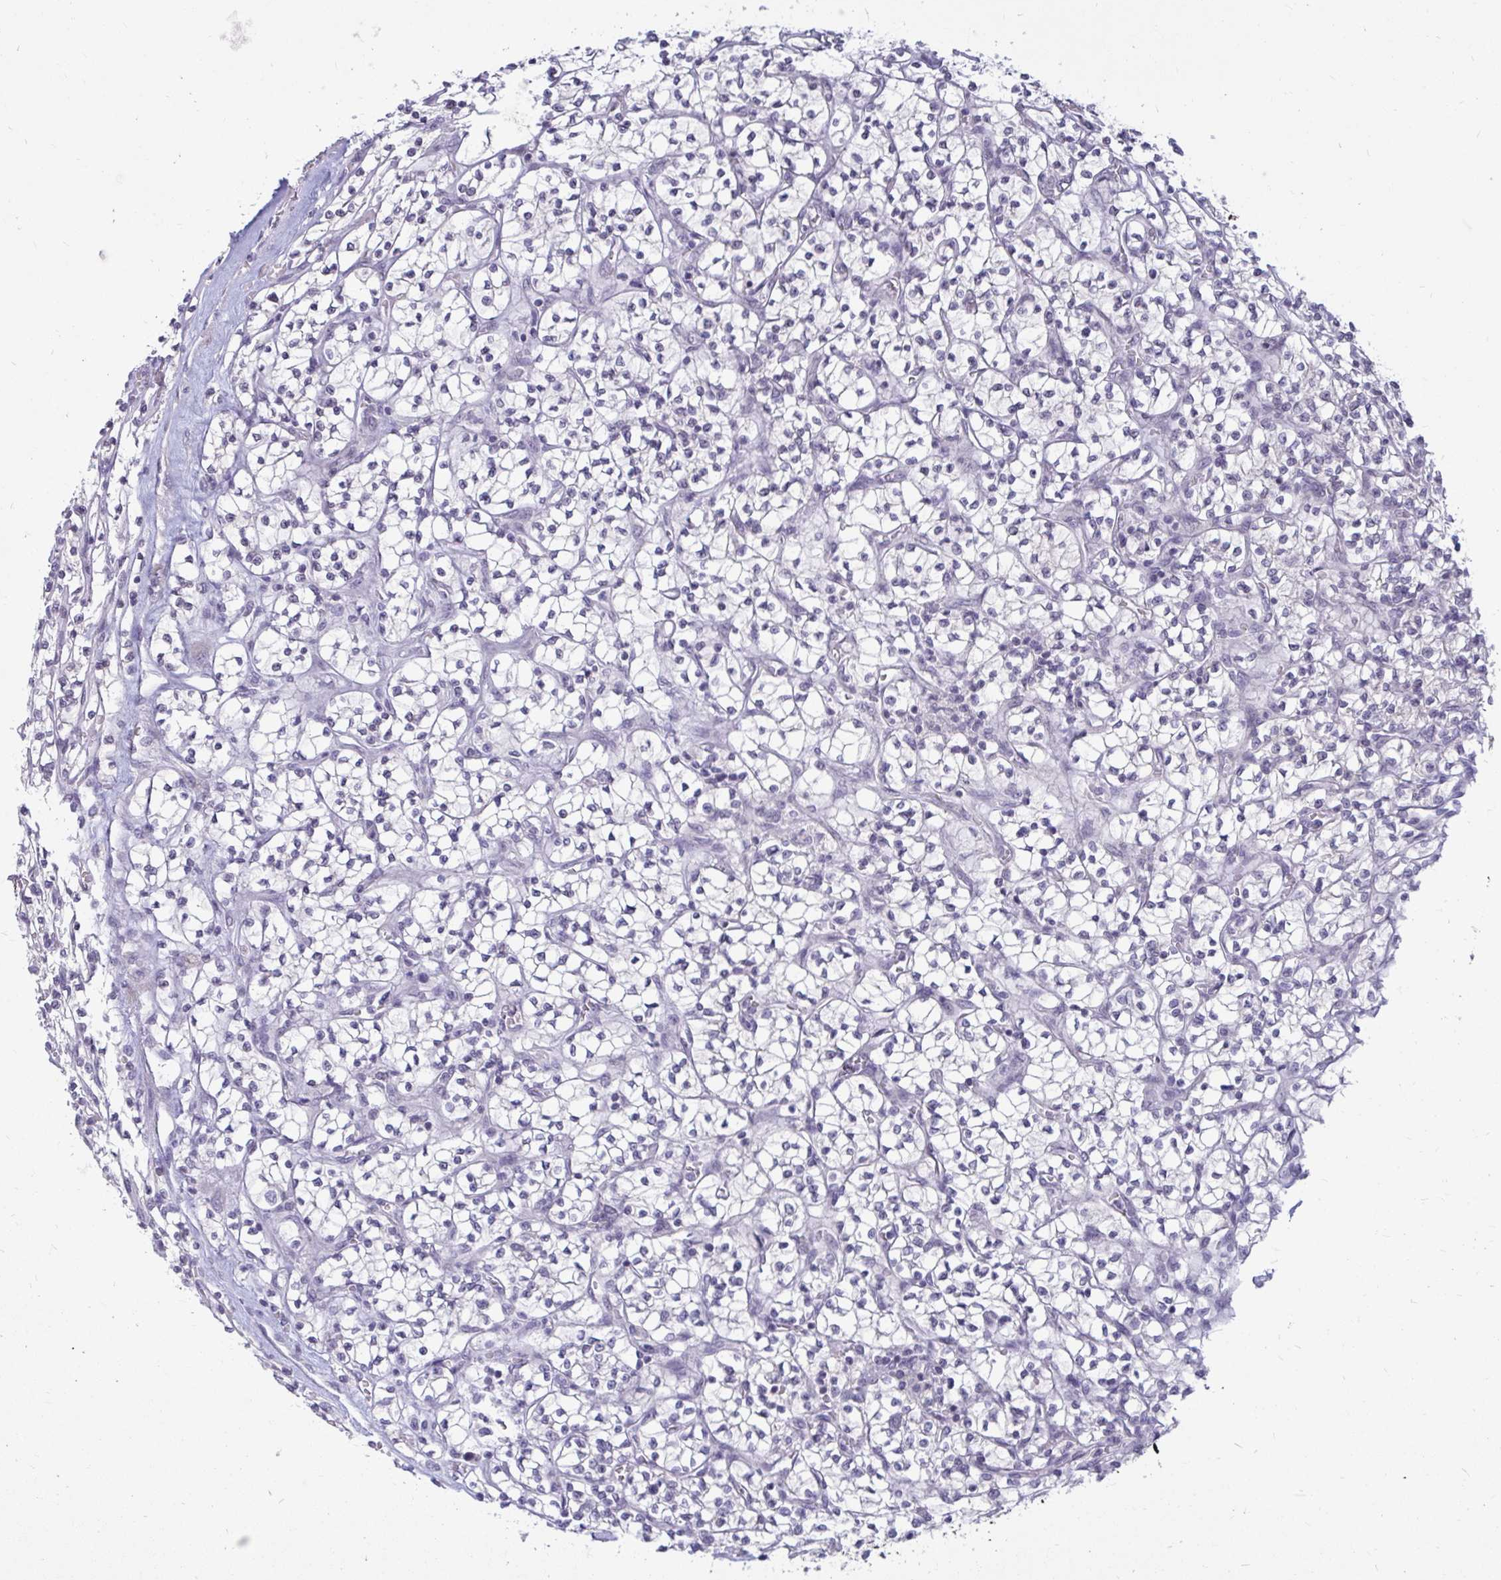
{"staining": {"intensity": "negative", "quantity": "none", "location": "none"}, "tissue": "renal cancer", "cell_type": "Tumor cells", "image_type": "cancer", "snomed": [{"axis": "morphology", "description": "Adenocarcinoma, NOS"}, {"axis": "topography", "description": "Kidney"}], "caption": "IHC micrograph of adenocarcinoma (renal) stained for a protein (brown), which exhibits no expression in tumor cells. (DAB immunohistochemistry visualized using brightfield microscopy, high magnification).", "gene": "ARPP19", "patient": {"sex": "female", "age": 64}}